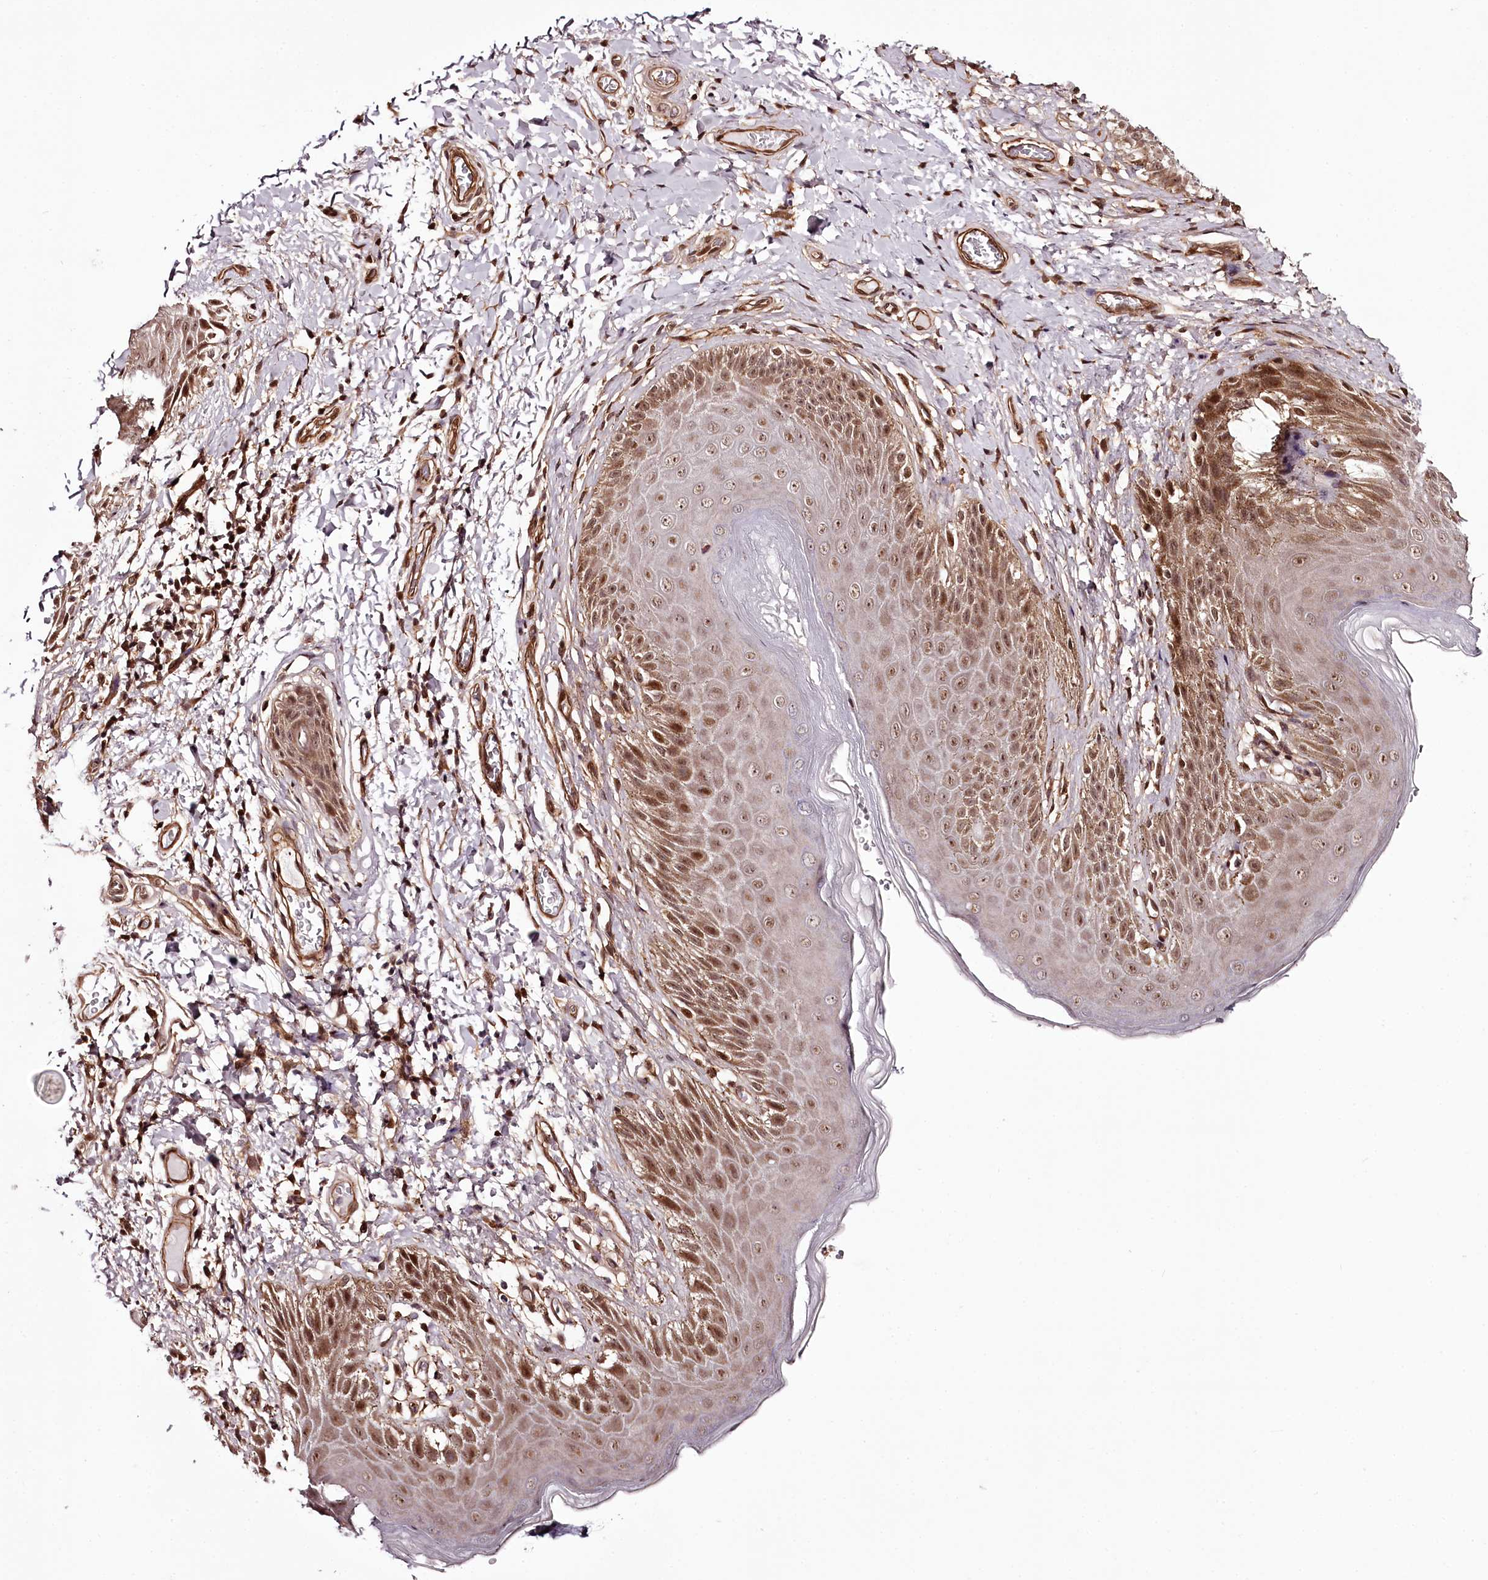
{"staining": {"intensity": "moderate", "quantity": ">75%", "location": "cytoplasmic/membranous,nuclear"}, "tissue": "skin", "cell_type": "Epidermal cells", "image_type": "normal", "snomed": [{"axis": "morphology", "description": "Normal tissue, NOS"}, {"axis": "topography", "description": "Anal"}], "caption": "A brown stain labels moderate cytoplasmic/membranous,nuclear positivity of a protein in epidermal cells of unremarkable skin.", "gene": "TTC33", "patient": {"sex": "male", "age": 44}}